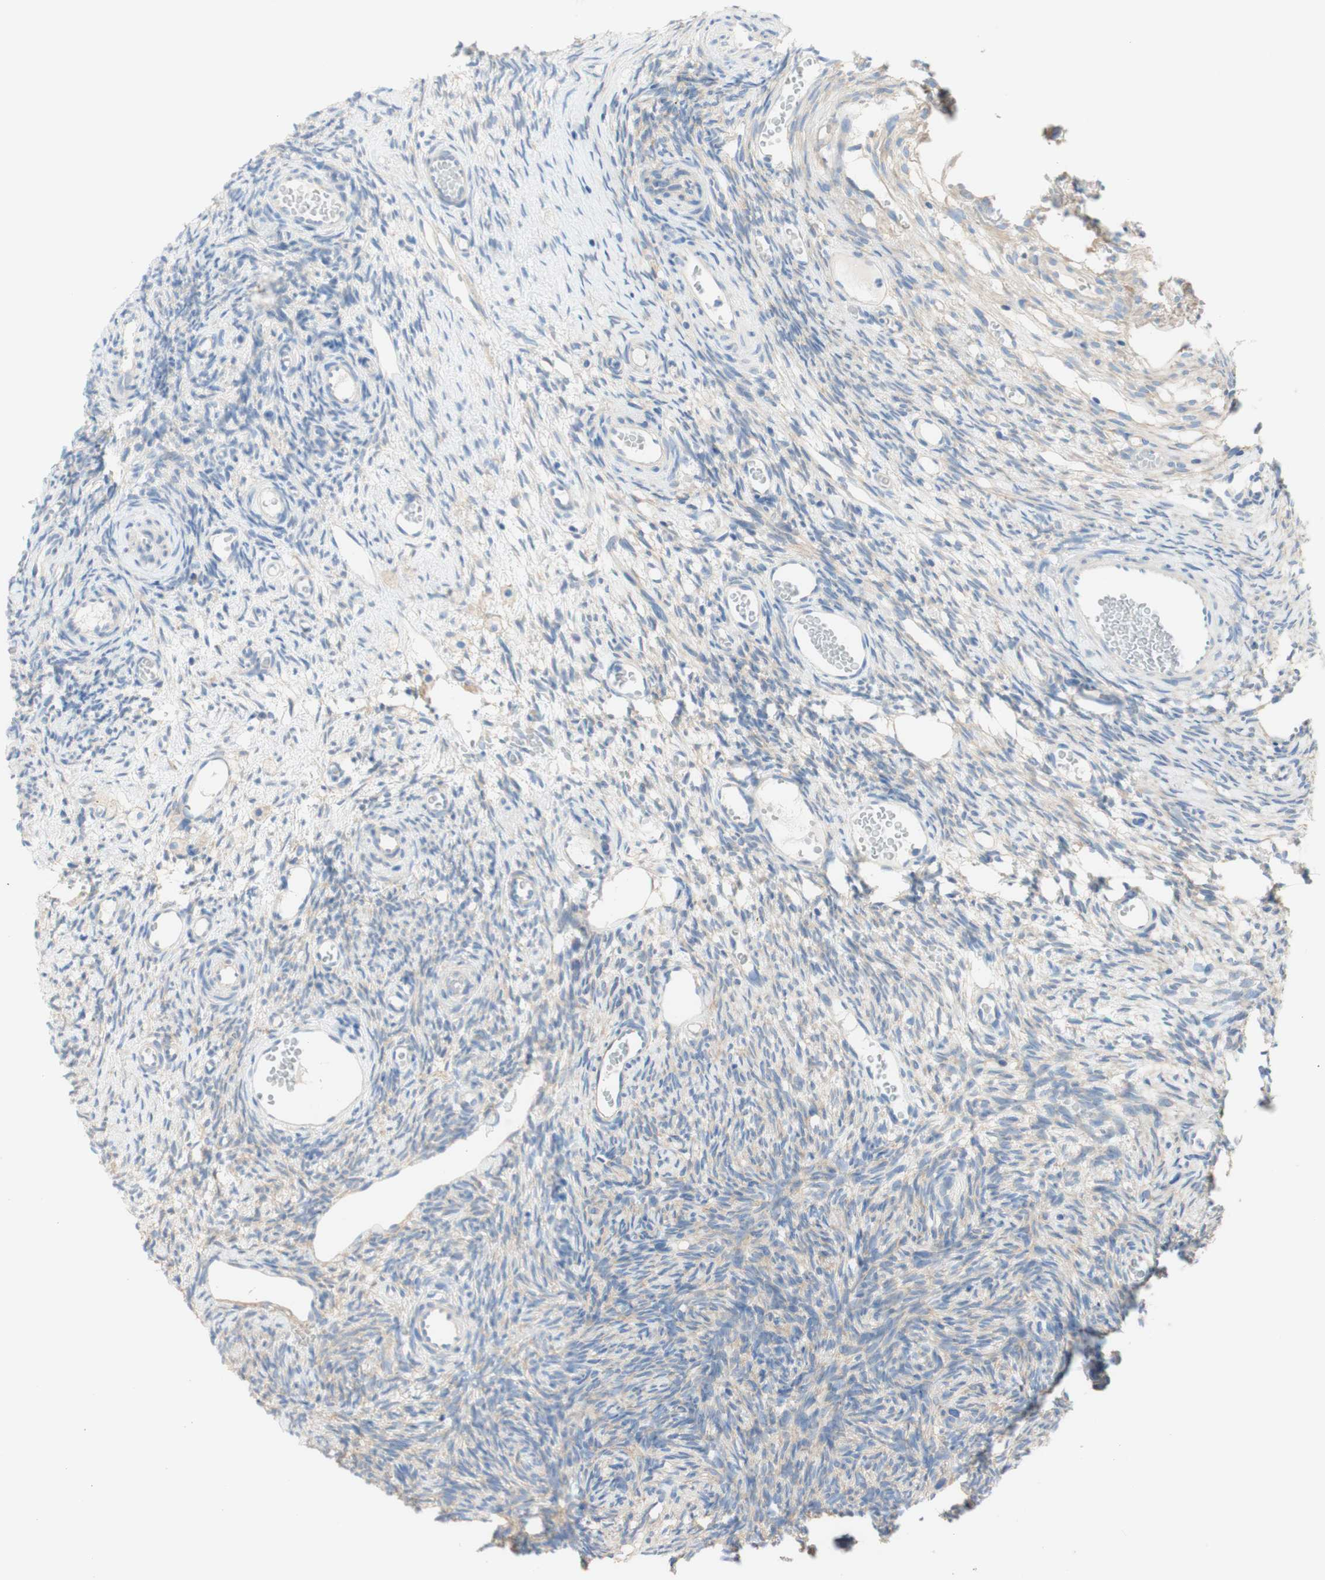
{"staining": {"intensity": "moderate", "quantity": ">75%", "location": "cytoplasmic/membranous"}, "tissue": "ovary", "cell_type": "Follicle cells", "image_type": "normal", "snomed": [{"axis": "morphology", "description": "Normal tissue, NOS"}, {"axis": "topography", "description": "Ovary"}], "caption": "Immunohistochemistry micrograph of normal ovary: human ovary stained using IHC exhibits medium levels of moderate protein expression localized specifically in the cytoplasmic/membranous of follicle cells, appearing as a cytoplasmic/membranous brown color.", "gene": "ATP2B1", "patient": {"sex": "female", "age": 35}}